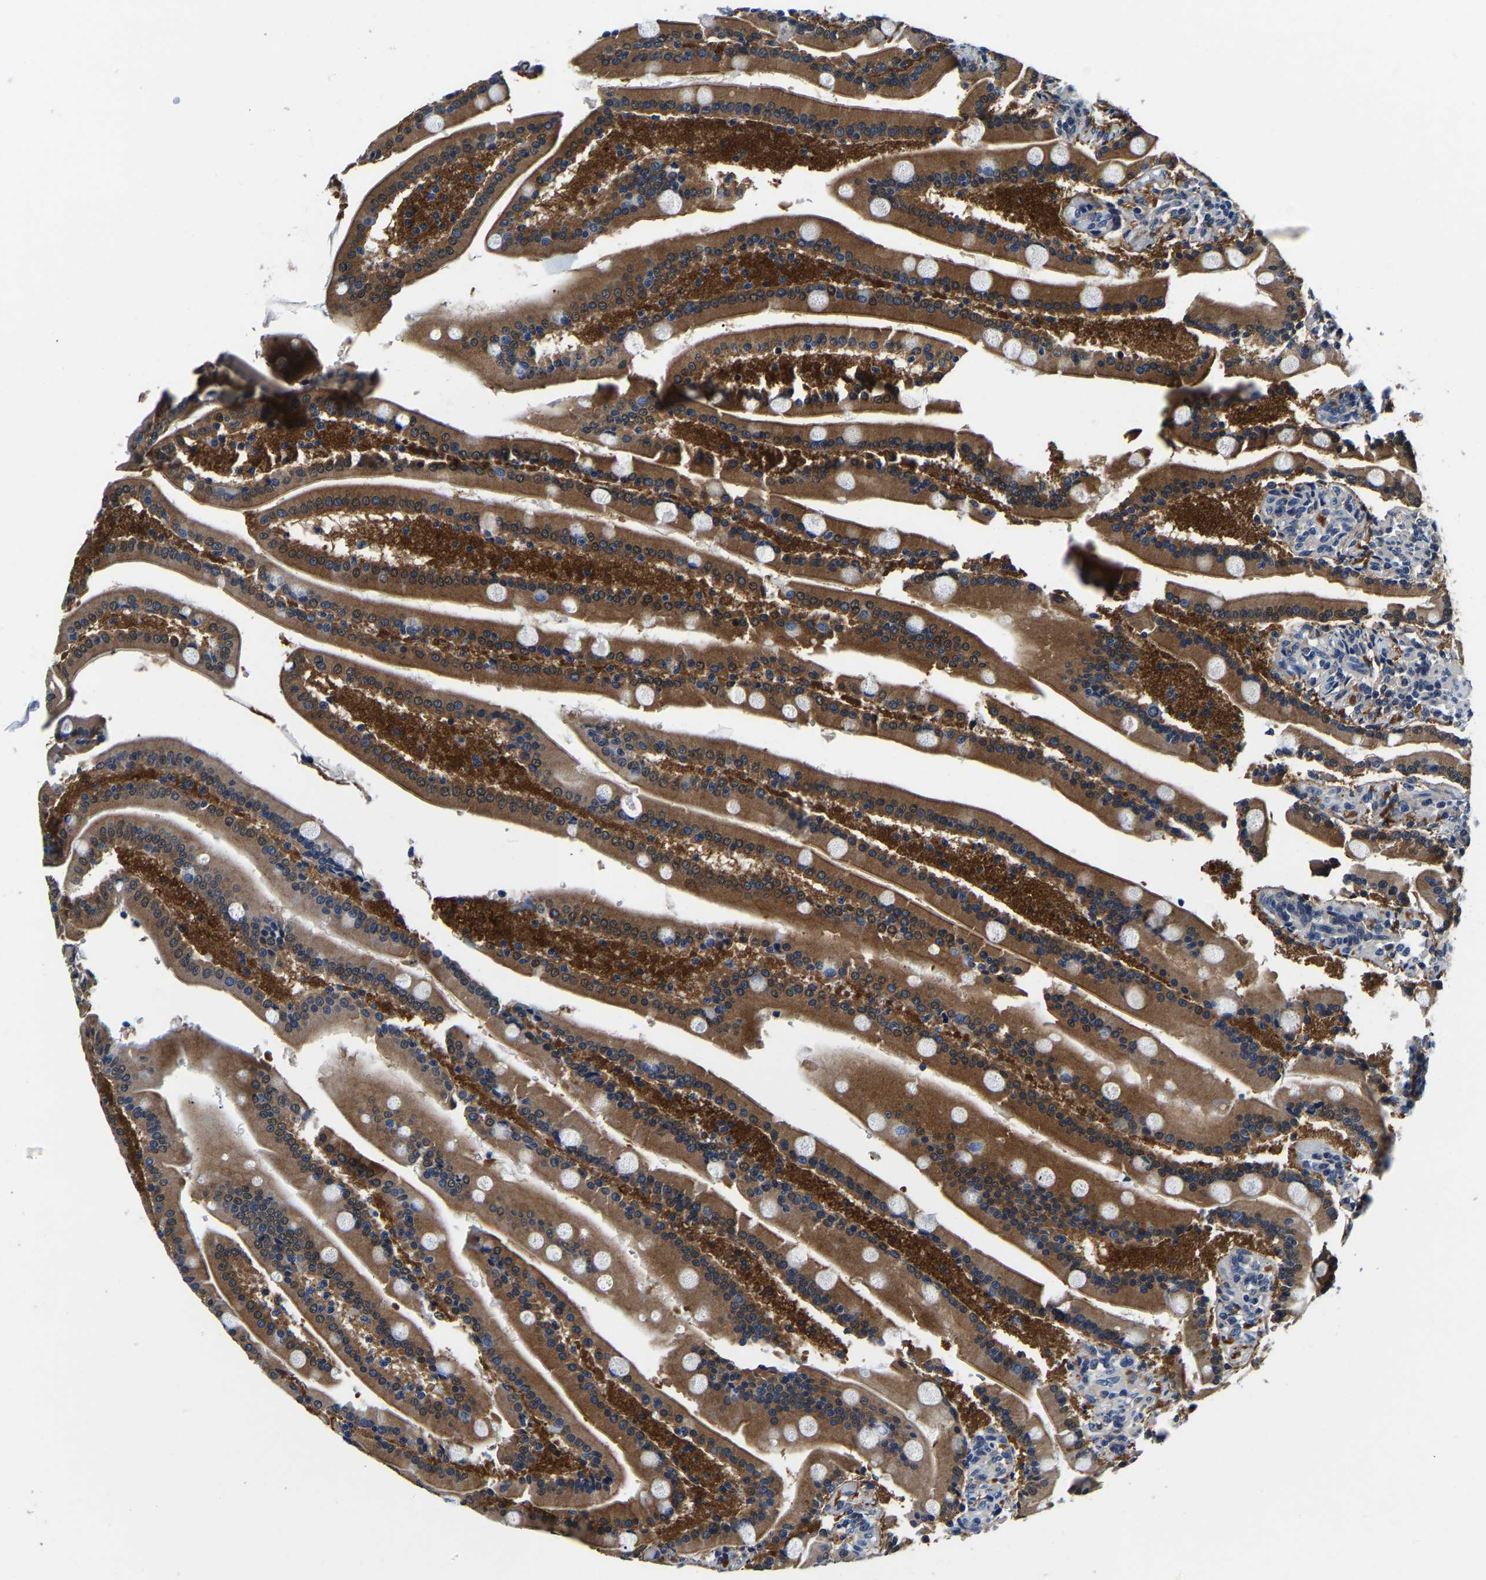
{"staining": {"intensity": "strong", "quantity": ">75%", "location": "cytoplasmic/membranous"}, "tissue": "duodenum", "cell_type": "Glandular cells", "image_type": "normal", "snomed": [{"axis": "morphology", "description": "Normal tissue, NOS"}, {"axis": "topography", "description": "Duodenum"}], "caption": "There is high levels of strong cytoplasmic/membranous positivity in glandular cells of normal duodenum, as demonstrated by immunohistochemical staining (brown color).", "gene": "ACO1", "patient": {"sex": "male", "age": 54}}